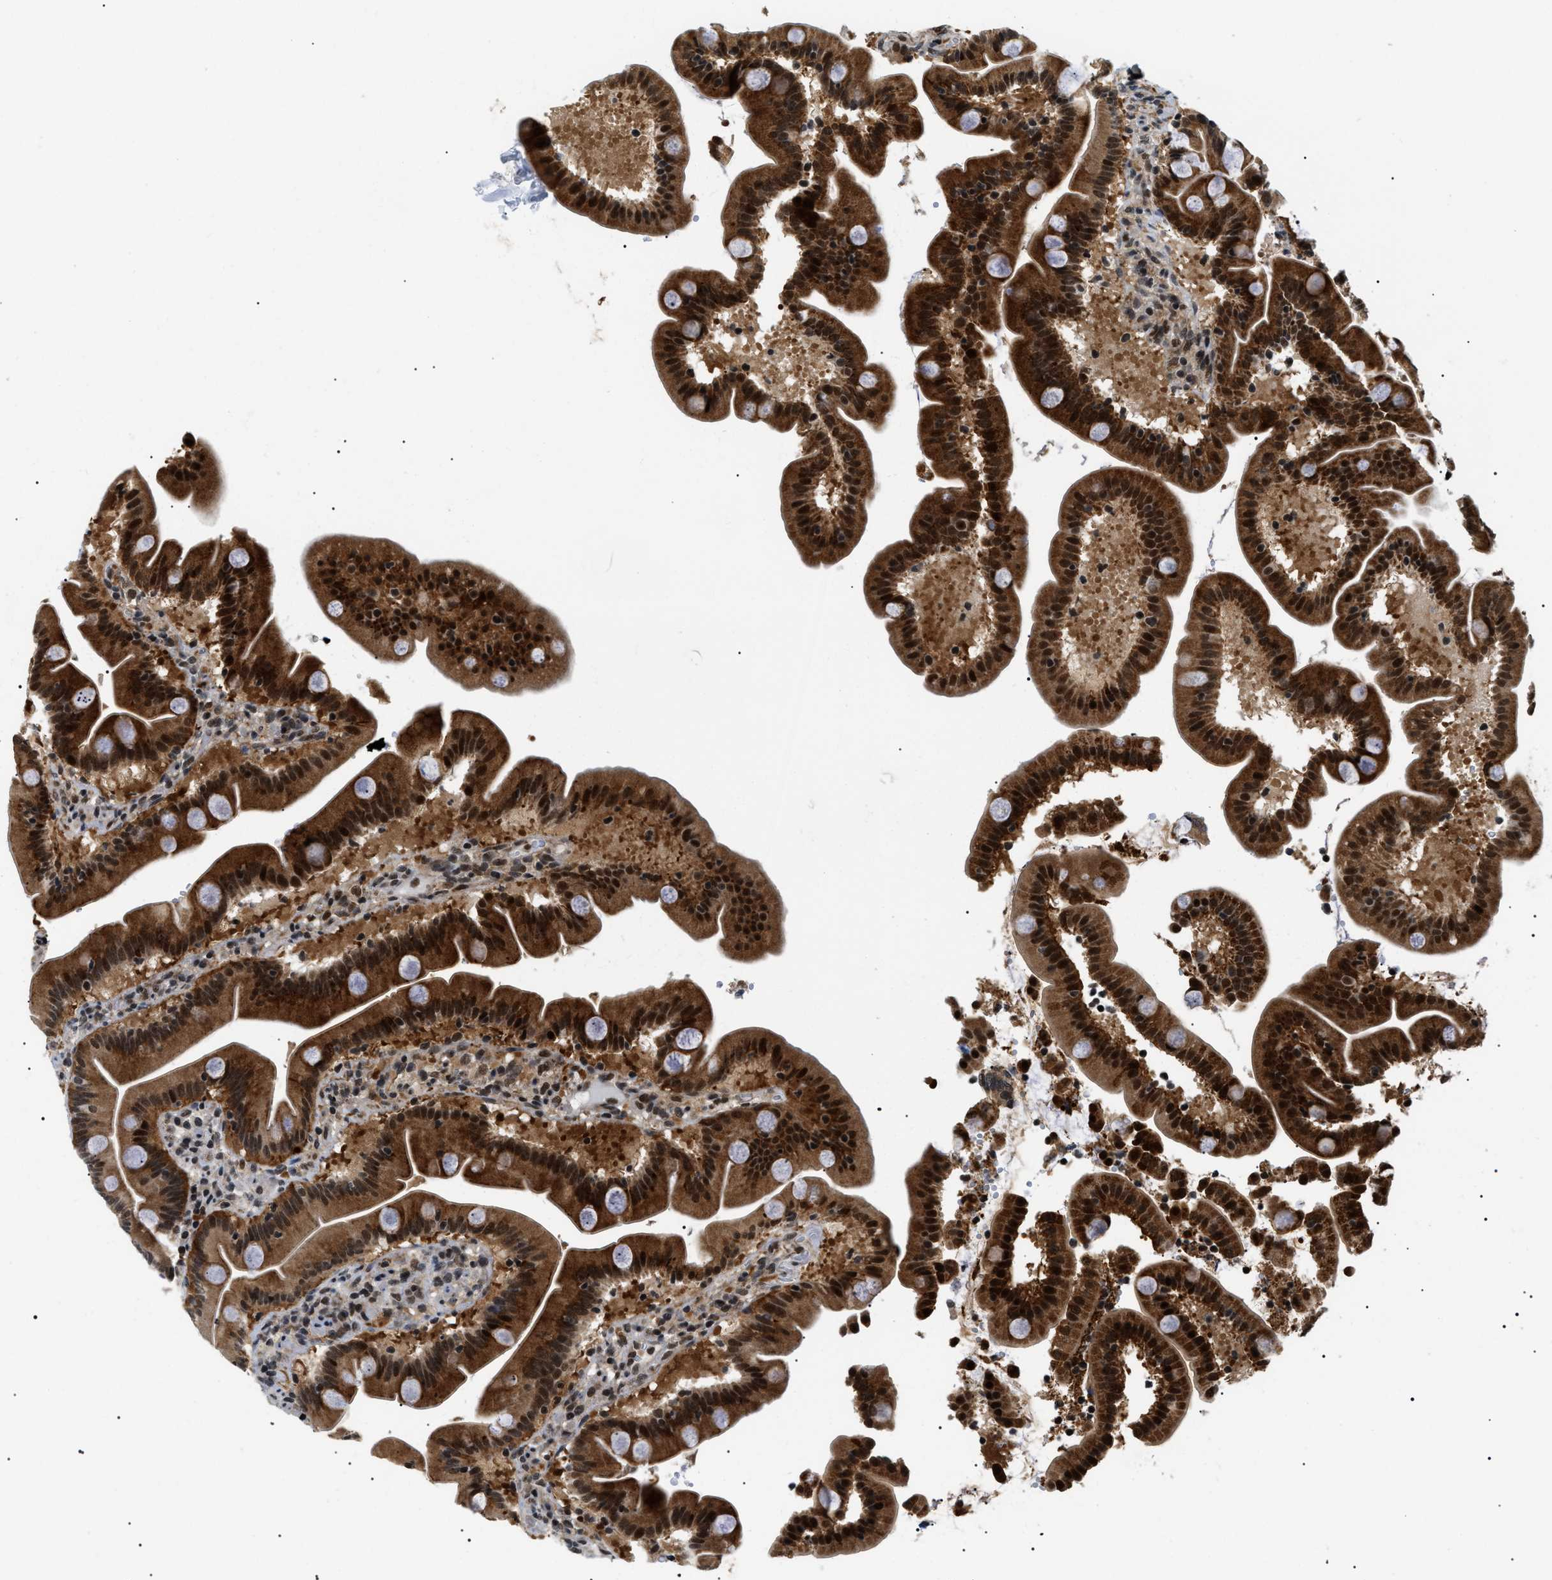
{"staining": {"intensity": "strong", "quantity": ">75%", "location": "cytoplasmic/membranous,nuclear"}, "tissue": "duodenum", "cell_type": "Glandular cells", "image_type": "normal", "snomed": [{"axis": "morphology", "description": "Normal tissue, NOS"}, {"axis": "topography", "description": "Duodenum"}], "caption": "Immunohistochemistry micrograph of normal duodenum: human duodenum stained using IHC displays high levels of strong protein expression localized specifically in the cytoplasmic/membranous,nuclear of glandular cells, appearing as a cytoplasmic/membranous,nuclear brown color.", "gene": "RBM15", "patient": {"sex": "male", "age": 54}}